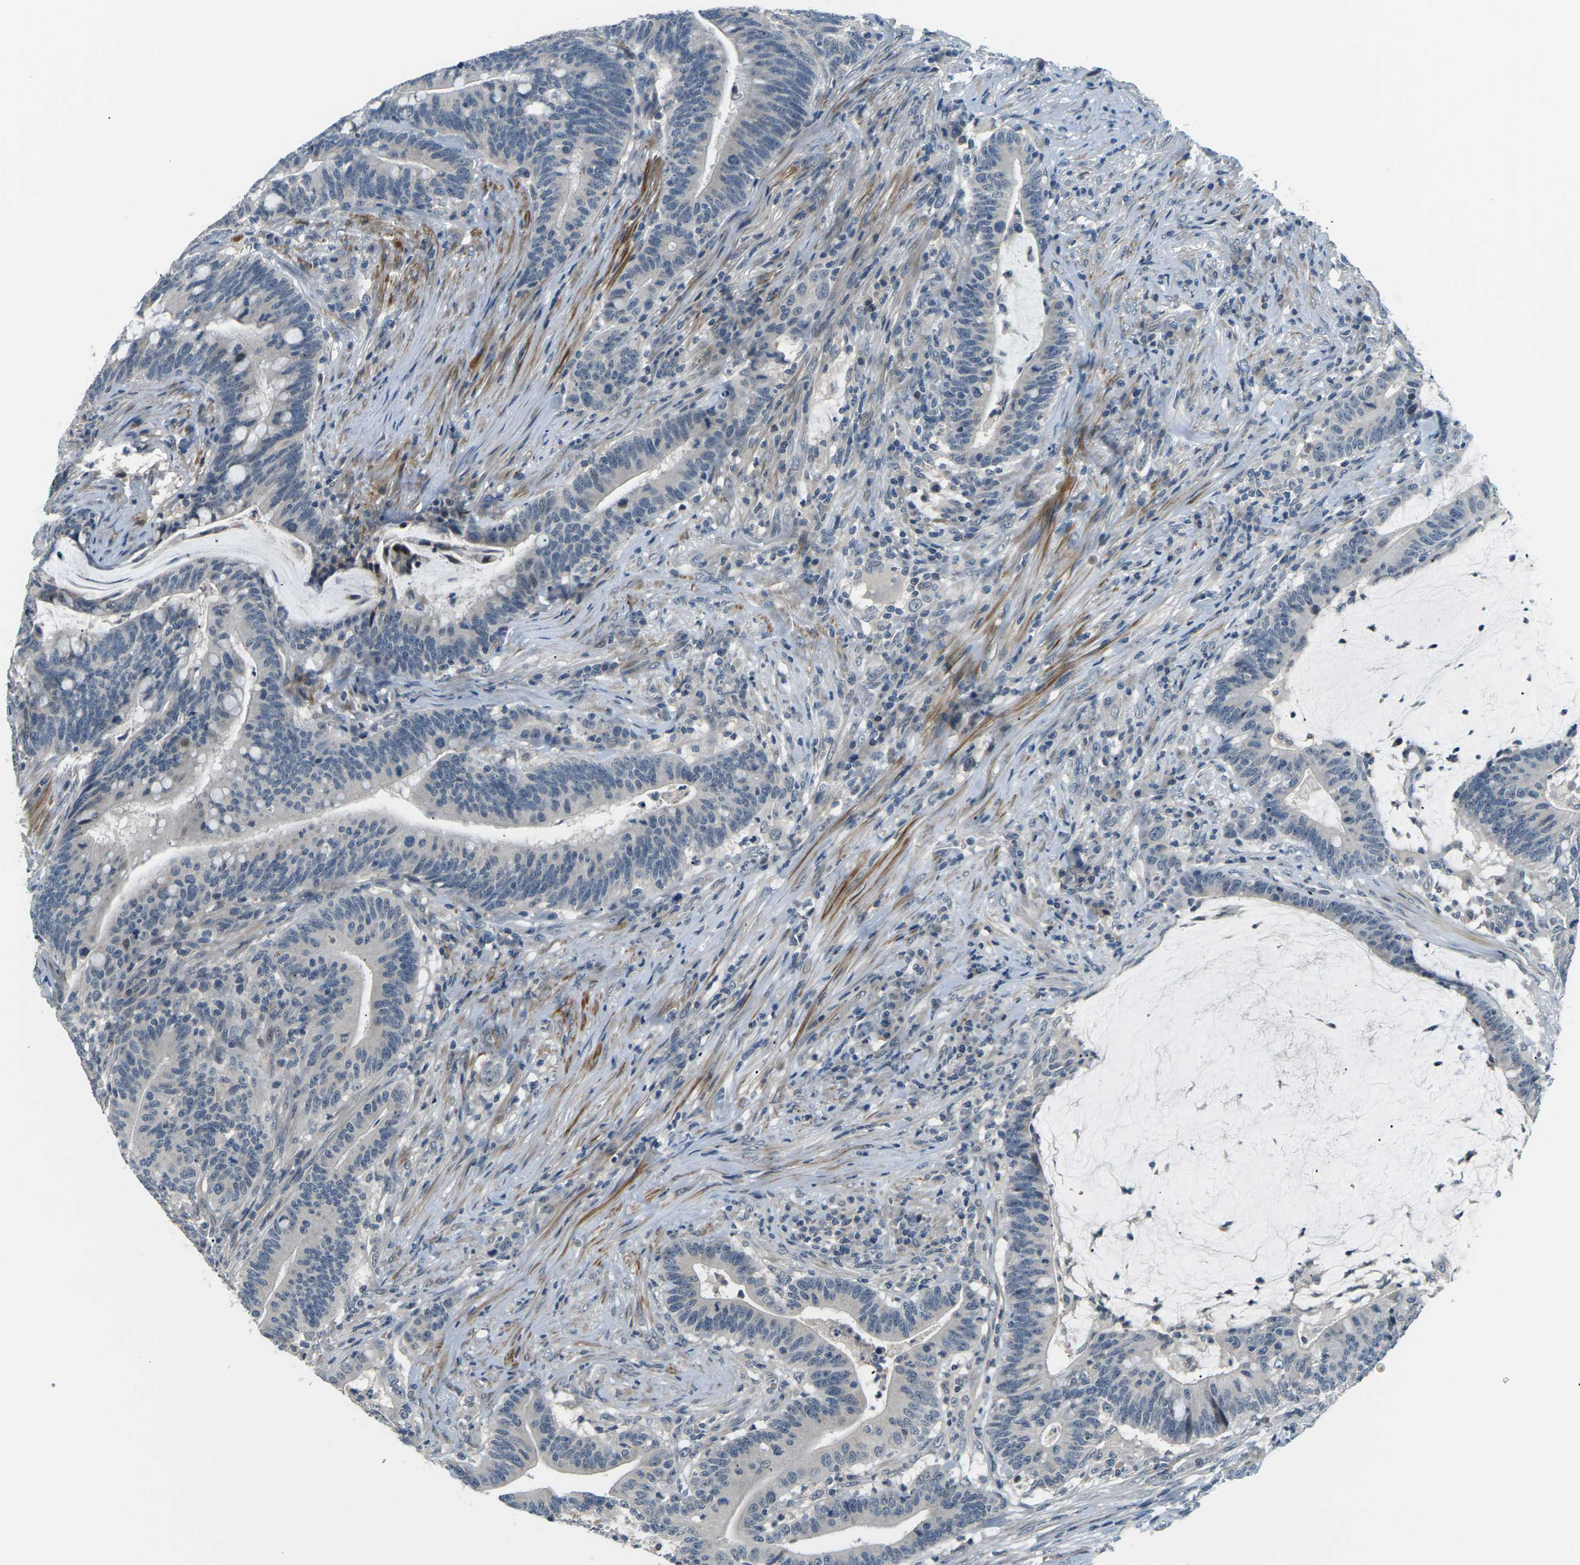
{"staining": {"intensity": "negative", "quantity": "none", "location": "none"}, "tissue": "colorectal cancer", "cell_type": "Tumor cells", "image_type": "cancer", "snomed": [{"axis": "morphology", "description": "Normal tissue, NOS"}, {"axis": "morphology", "description": "Adenocarcinoma, NOS"}, {"axis": "topography", "description": "Colon"}], "caption": "Immunohistochemistry image of adenocarcinoma (colorectal) stained for a protein (brown), which exhibits no staining in tumor cells.", "gene": "SLC13A3", "patient": {"sex": "female", "age": 66}}